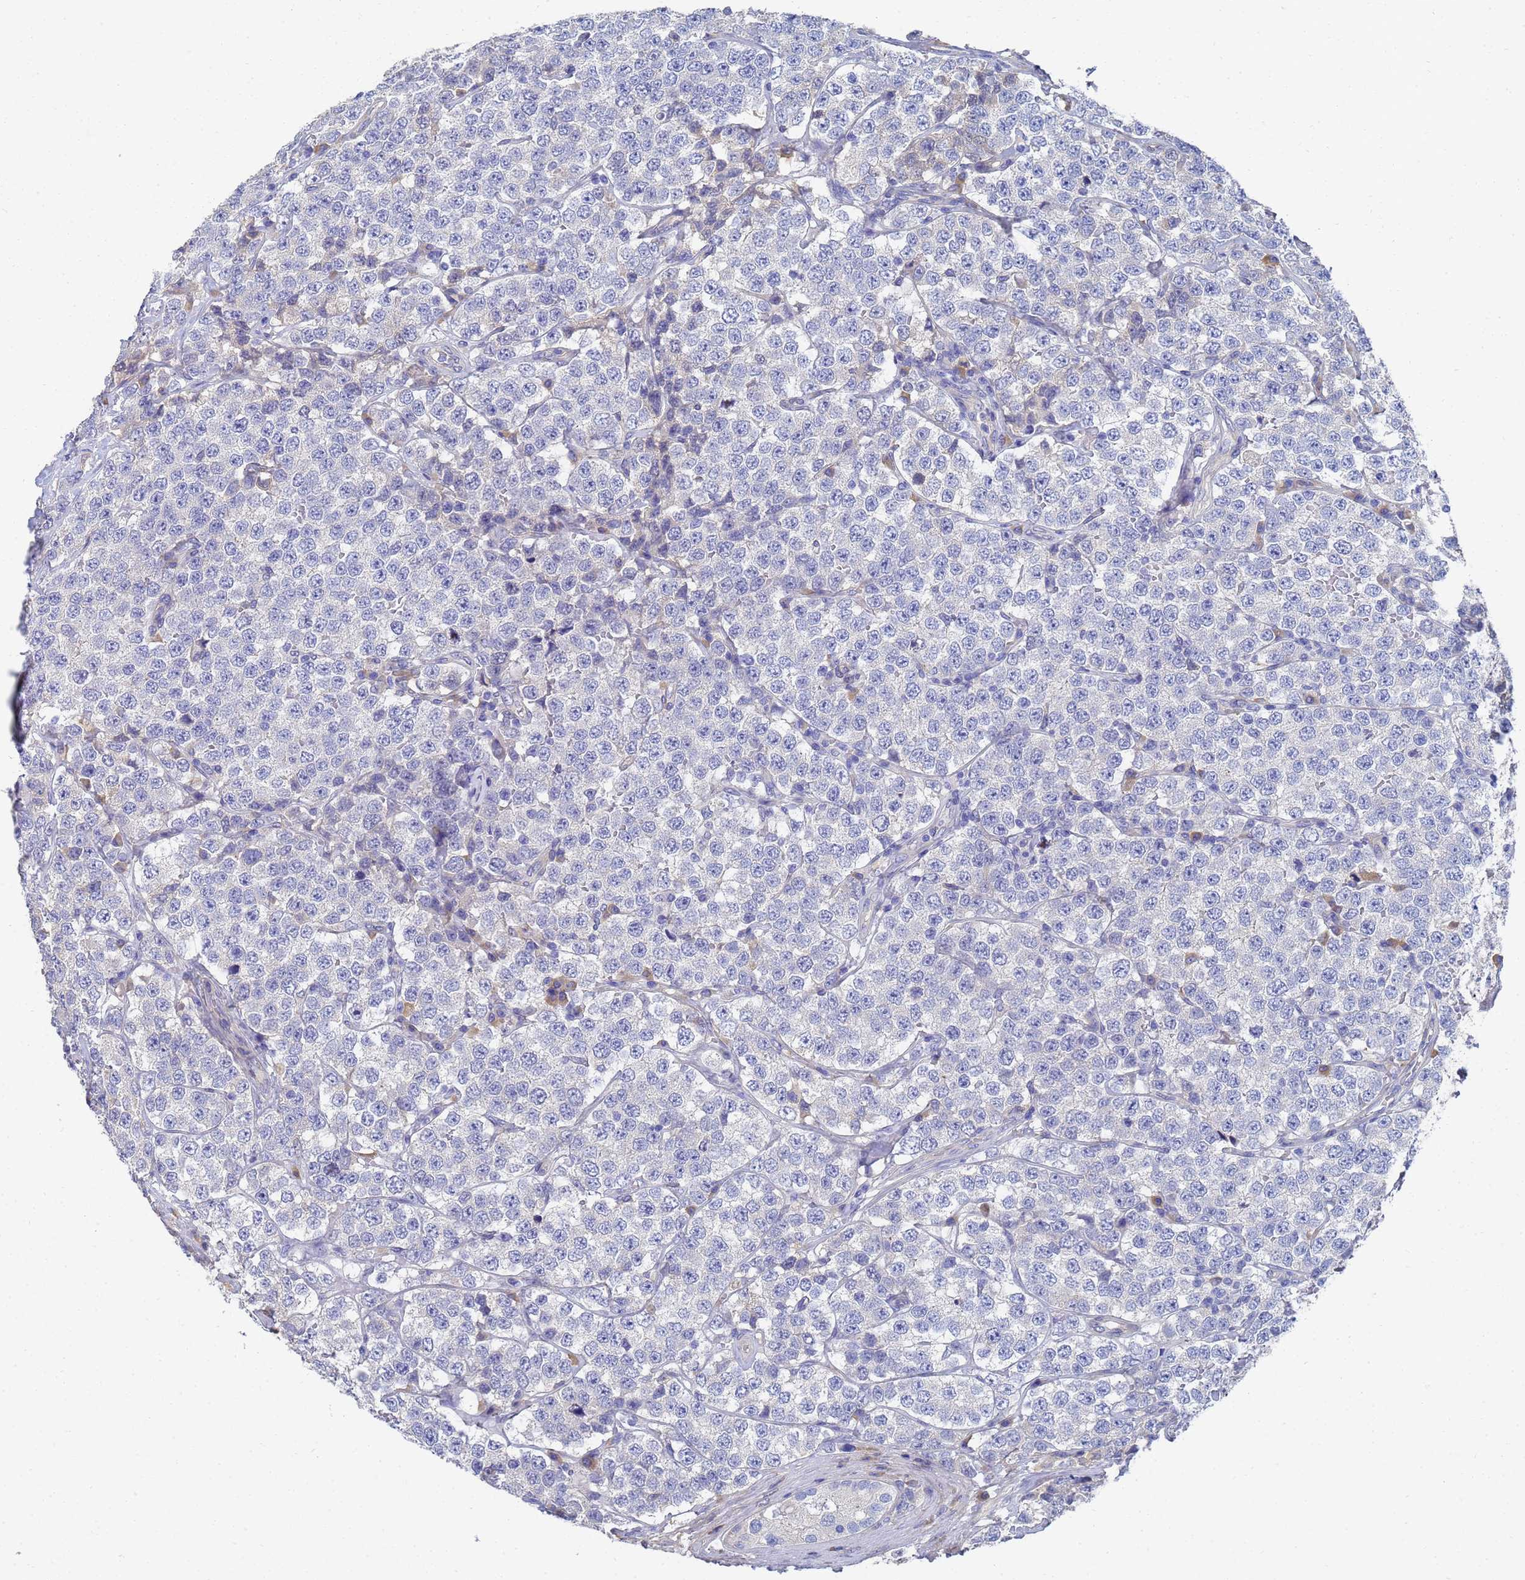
{"staining": {"intensity": "negative", "quantity": "none", "location": "none"}, "tissue": "testis cancer", "cell_type": "Tumor cells", "image_type": "cancer", "snomed": [{"axis": "morphology", "description": "Seminoma, NOS"}, {"axis": "topography", "description": "Testis"}], "caption": "Testis cancer (seminoma) stained for a protein using immunohistochemistry exhibits no staining tumor cells.", "gene": "LBX2", "patient": {"sex": "male", "age": 34}}